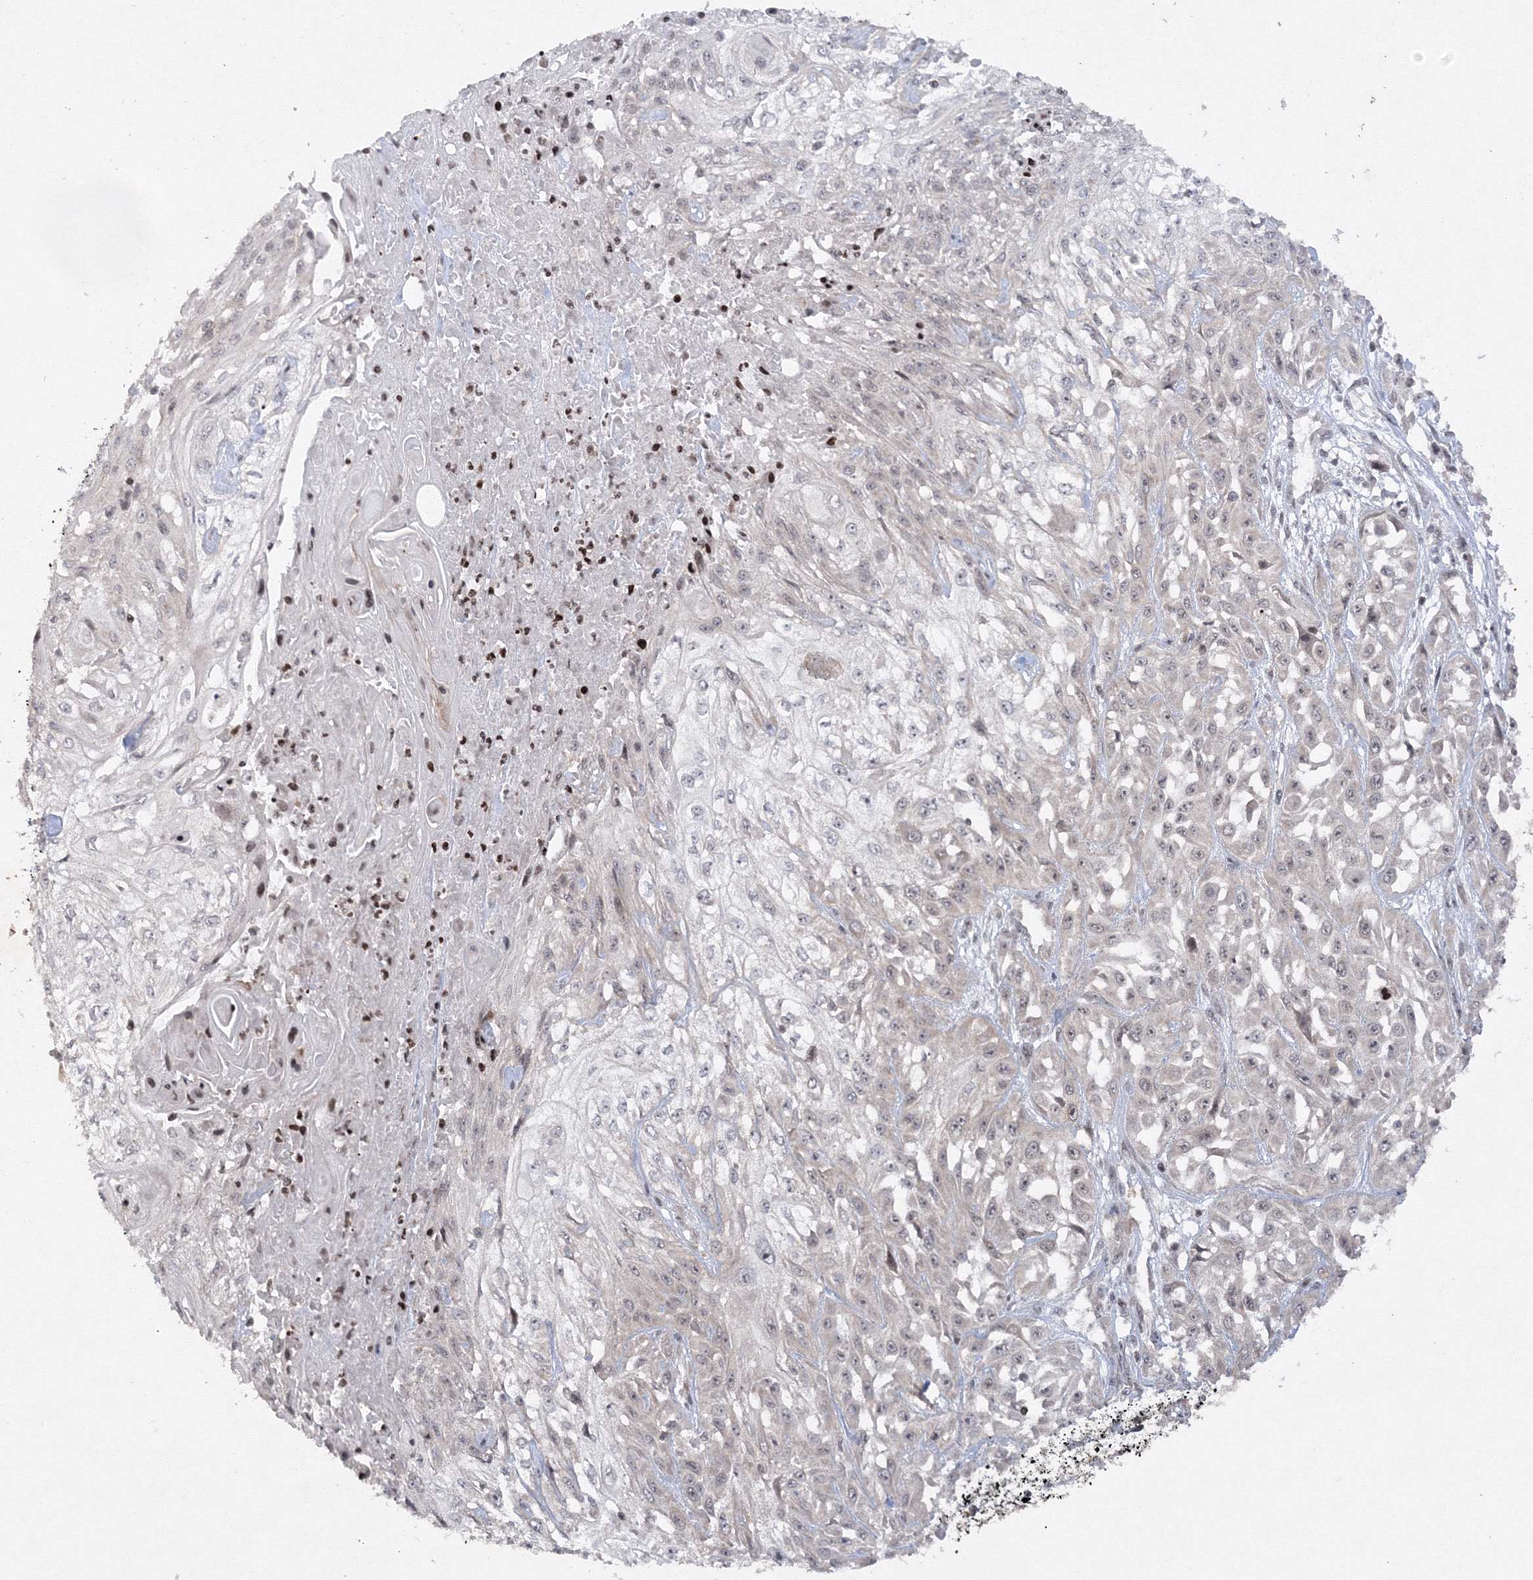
{"staining": {"intensity": "weak", "quantity": "25%-75%", "location": "nuclear"}, "tissue": "skin cancer", "cell_type": "Tumor cells", "image_type": "cancer", "snomed": [{"axis": "morphology", "description": "Squamous cell carcinoma, NOS"}, {"axis": "morphology", "description": "Squamous cell carcinoma, metastatic, NOS"}, {"axis": "topography", "description": "Skin"}, {"axis": "topography", "description": "Lymph node"}], "caption": "This is a photomicrograph of IHC staining of squamous cell carcinoma (skin), which shows weak positivity in the nuclear of tumor cells.", "gene": "MKRN2", "patient": {"sex": "male", "age": 75}}